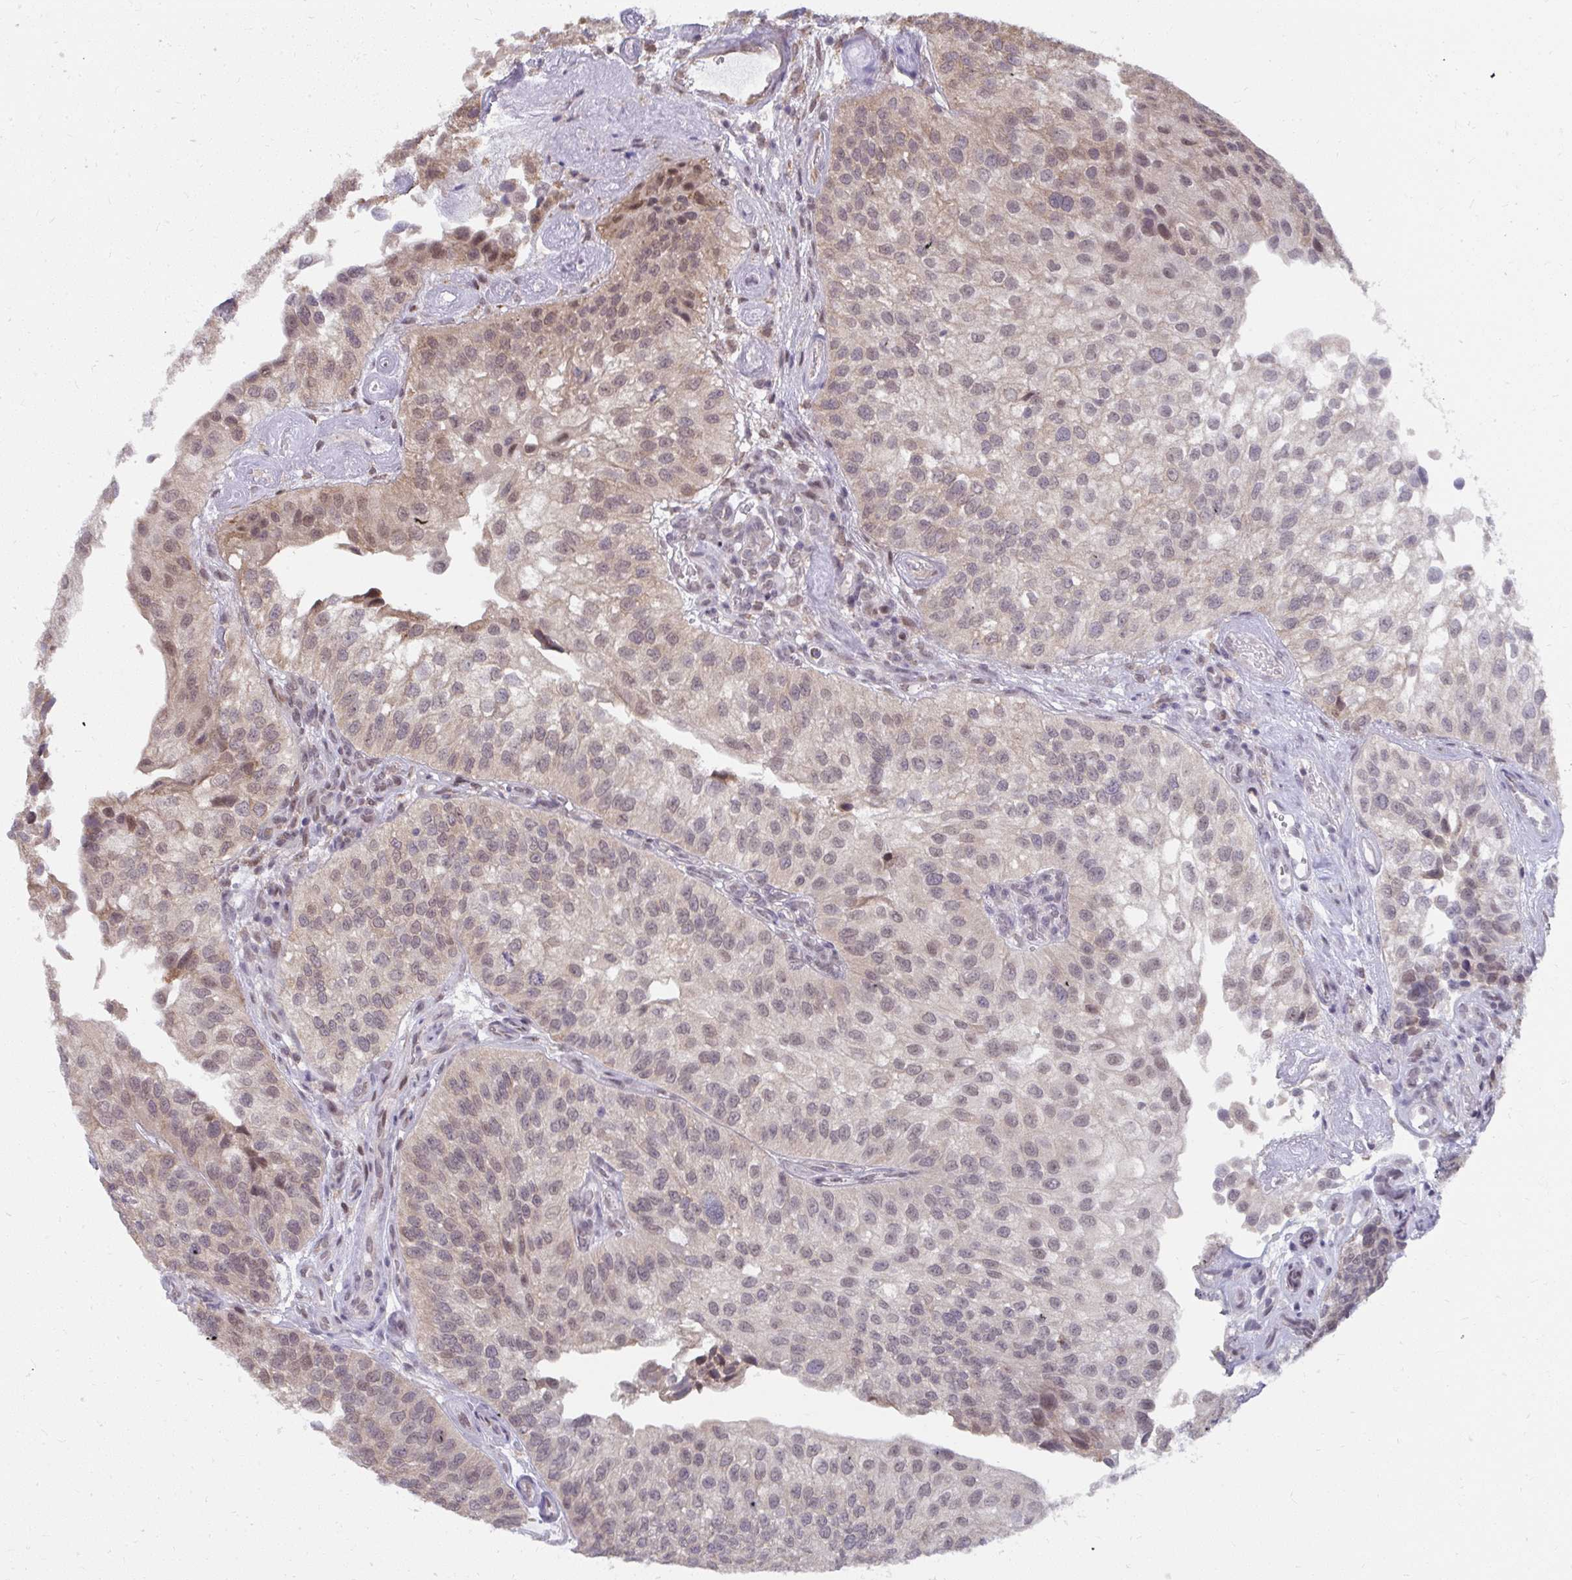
{"staining": {"intensity": "moderate", "quantity": "25%-75%", "location": "cytoplasmic/membranous,nuclear"}, "tissue": "urothelial cancer", "cell_type": "Tumor cells", "image_type": "cancer", "snomed": [{"axis": "morphology", "description": "Urothelial carcinoma, NOS"}, {"axis": "topography", "description": "Urinary bladder"}], "caption": "Immunohistochemistry of human urothelial cancer displays medium levels of moderate cytoplasmic/membranous and nuclear positivity in approximately 25%-75% of tumor cells.", "gene": "NMNAT1", "patient": {"sex": "male", "age": 87}}